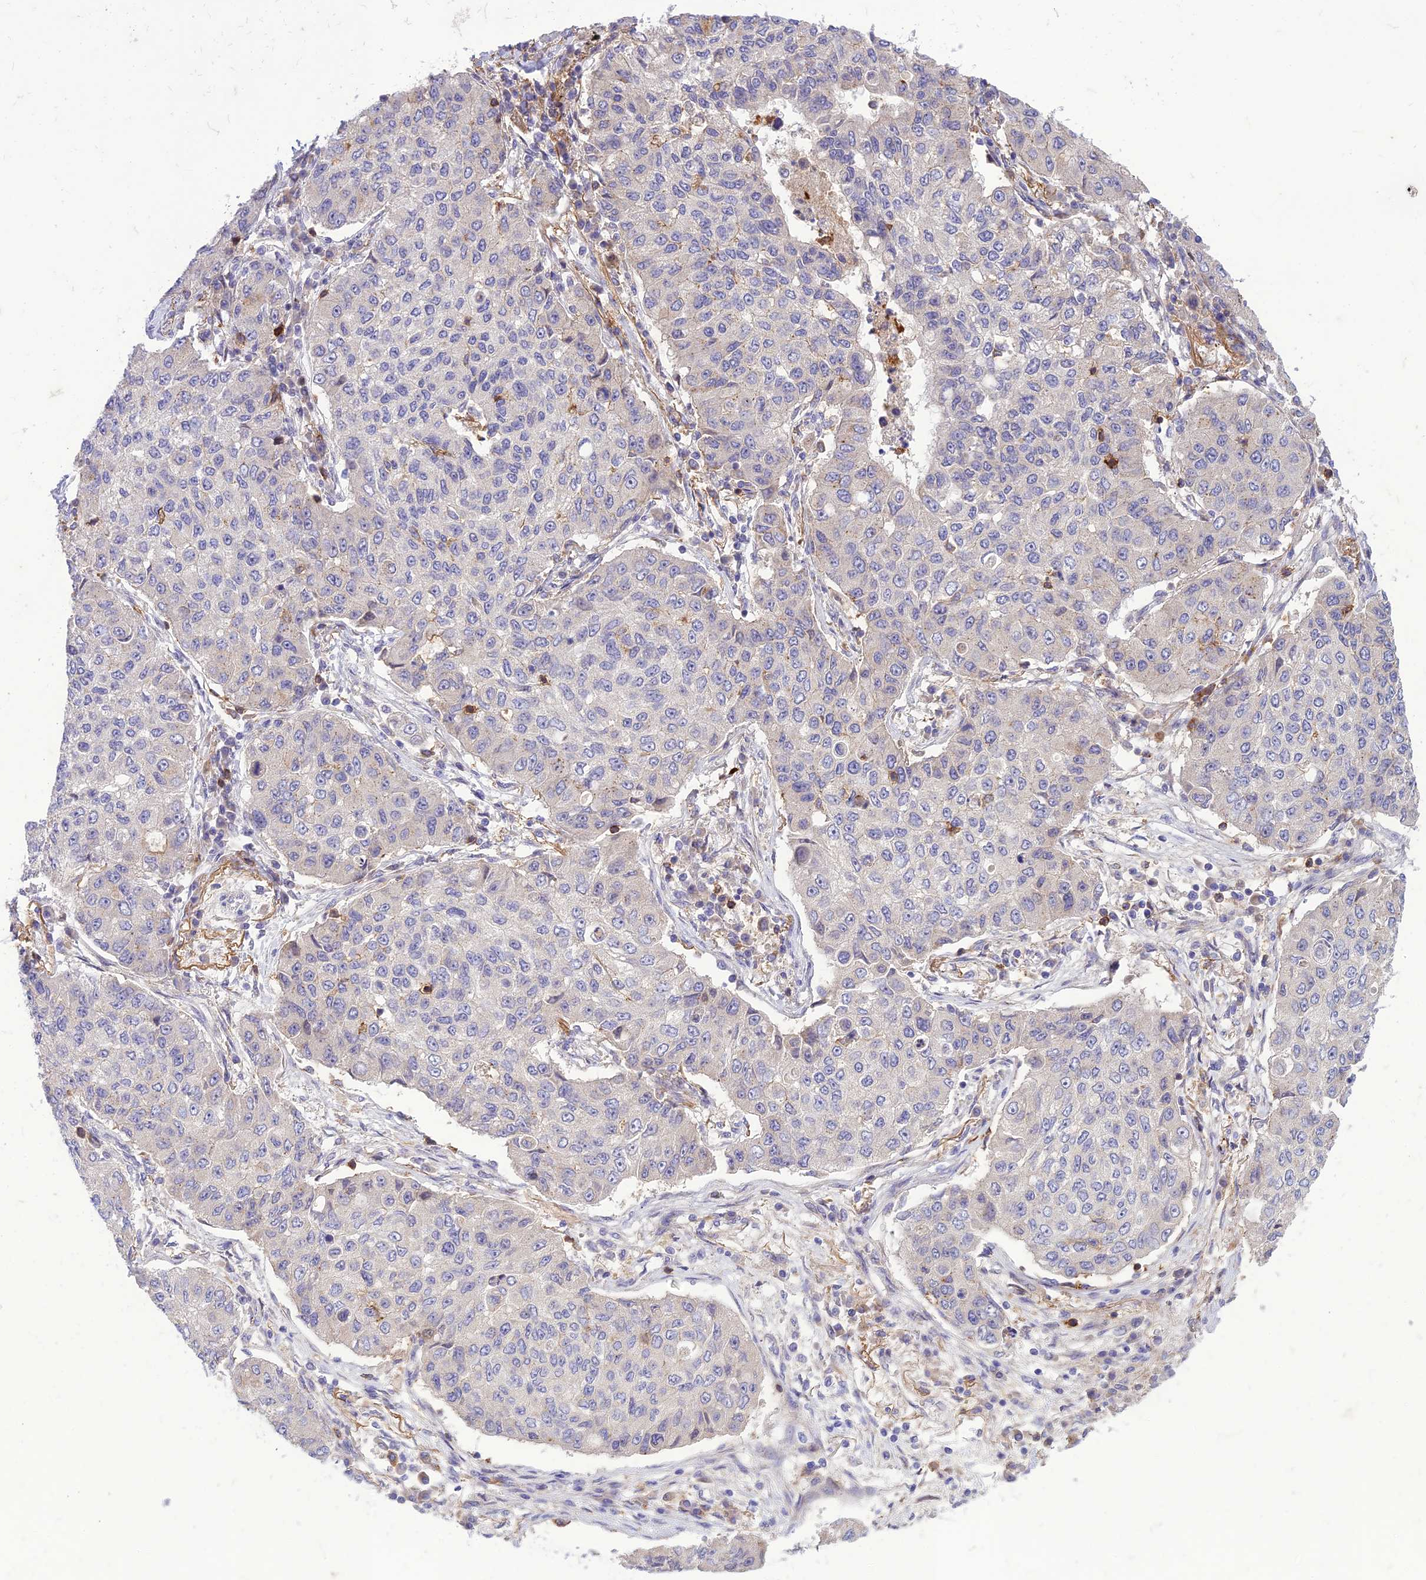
{"staining": {"intensity": "negative", "quantity": "none", "location": "none"}, "tissue": "lung cancer", "cell_type": "Tumor cells", "image_type": "cancer", "snomed": [{"axis": "morphology", "description": "Squamous cell carcinoma, NOS"}, {"axis": "topography", "description": "Lung"}], "caption": "Immunohistochemistry histopathology image of neoplastic tissue: lung cancer (squamous cell carcinoma) stained with DAB shows no significant protein positivity in tumor cells.", "gene": "ITGAE", "patient": {"sex": "male", "age": 74}}